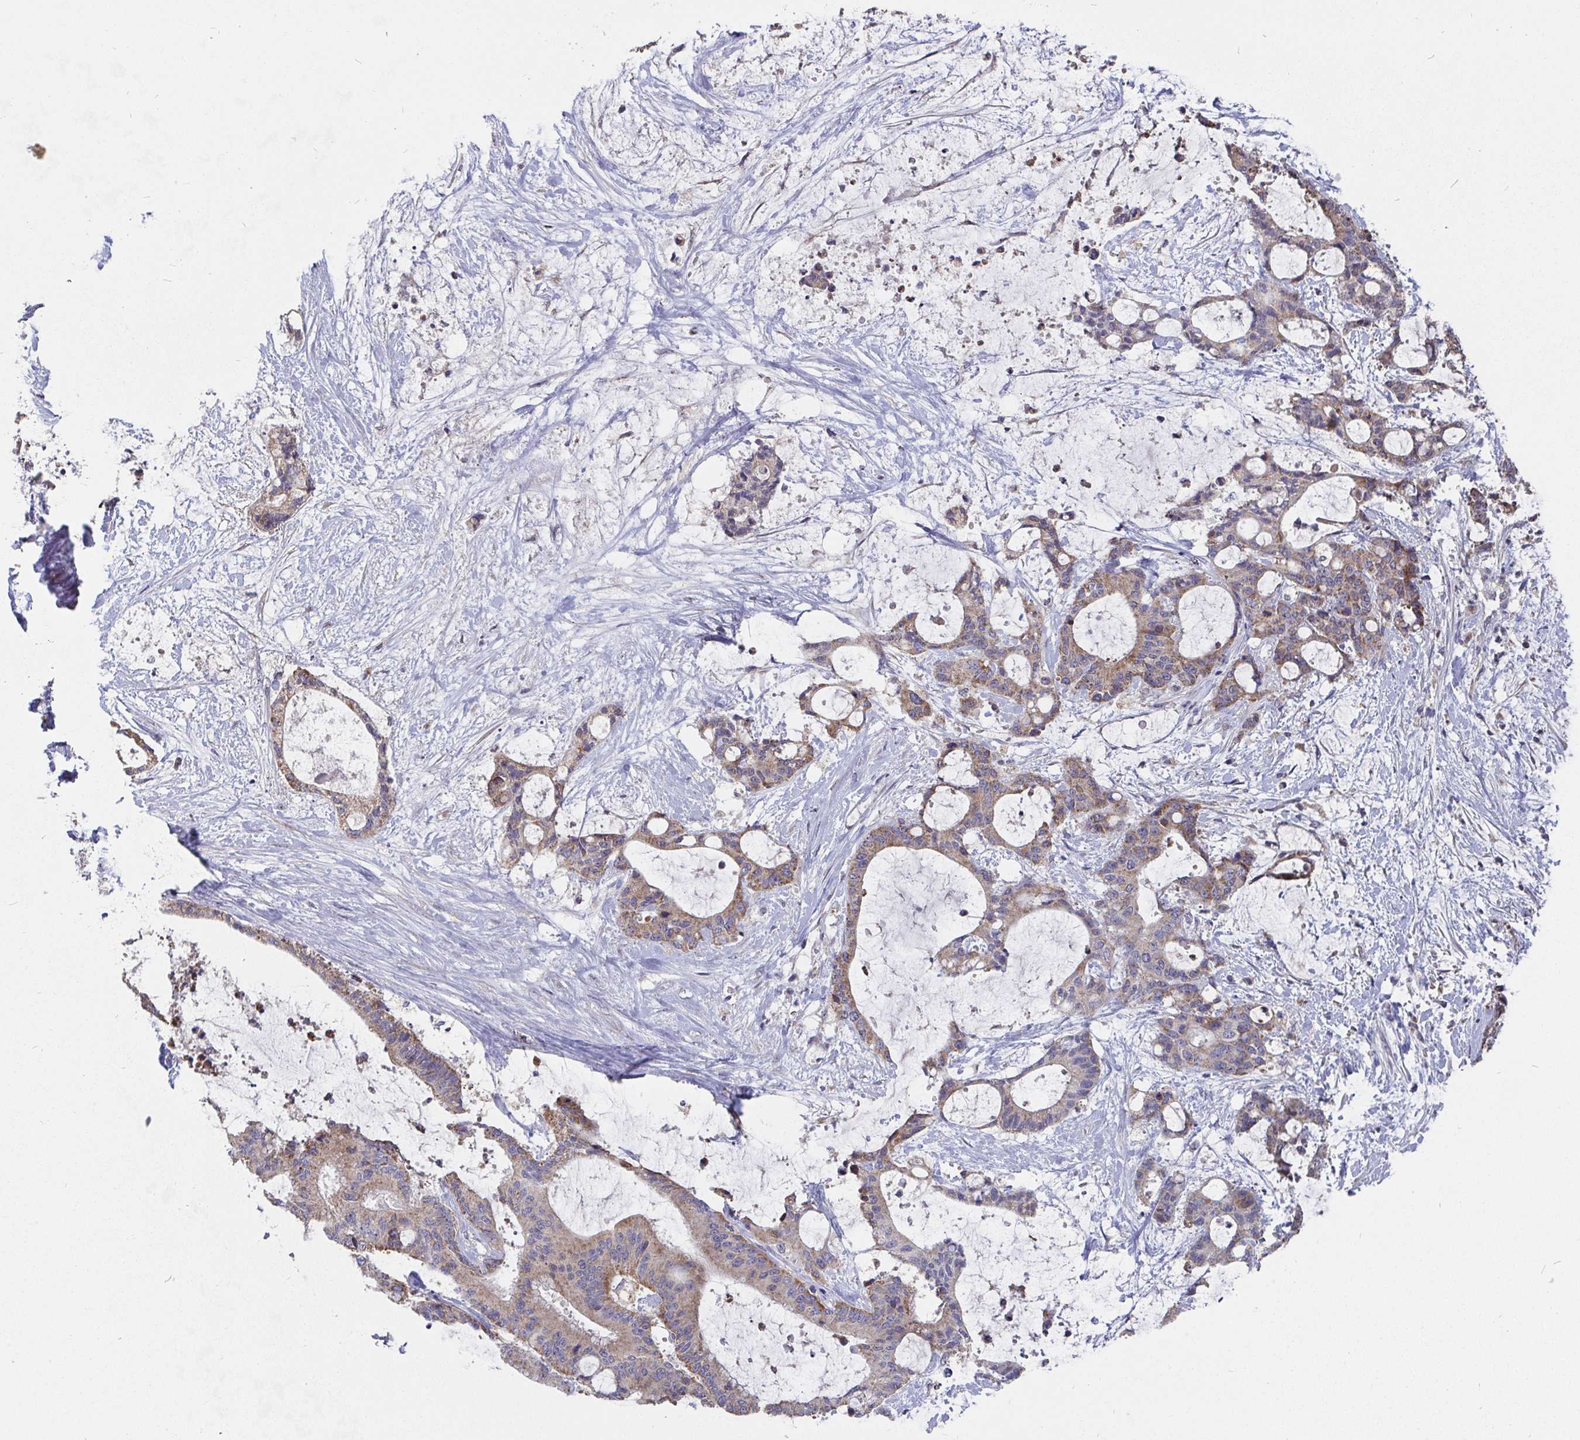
{"staining": {"intensity": "moderate", "quantity": ">75%", "location": "cytoplasmic/membranous"}, "tissue": "liver cancer", "cell_type": "Tumor cells", "image_type": "cancer", "snomed": [{"axis": "morphology", "description": "Normal tissue, NOS"}, {"axis": "morphology", "description": "Cholangiocarcinoma"}, {"axis": "topography", "description": "Liver"}, {"axis": "topography", "description": "Peripheral nerve tissue"}], "caption": "Liver cholangiocarcinoma was stained to show a protein in brown. There is medium levels of moderate cytoplasmic/membranous positivity in approximately >75% of tumor cells.", "gene": "PDF", "patient": {"sex": "female", "age": 73}}